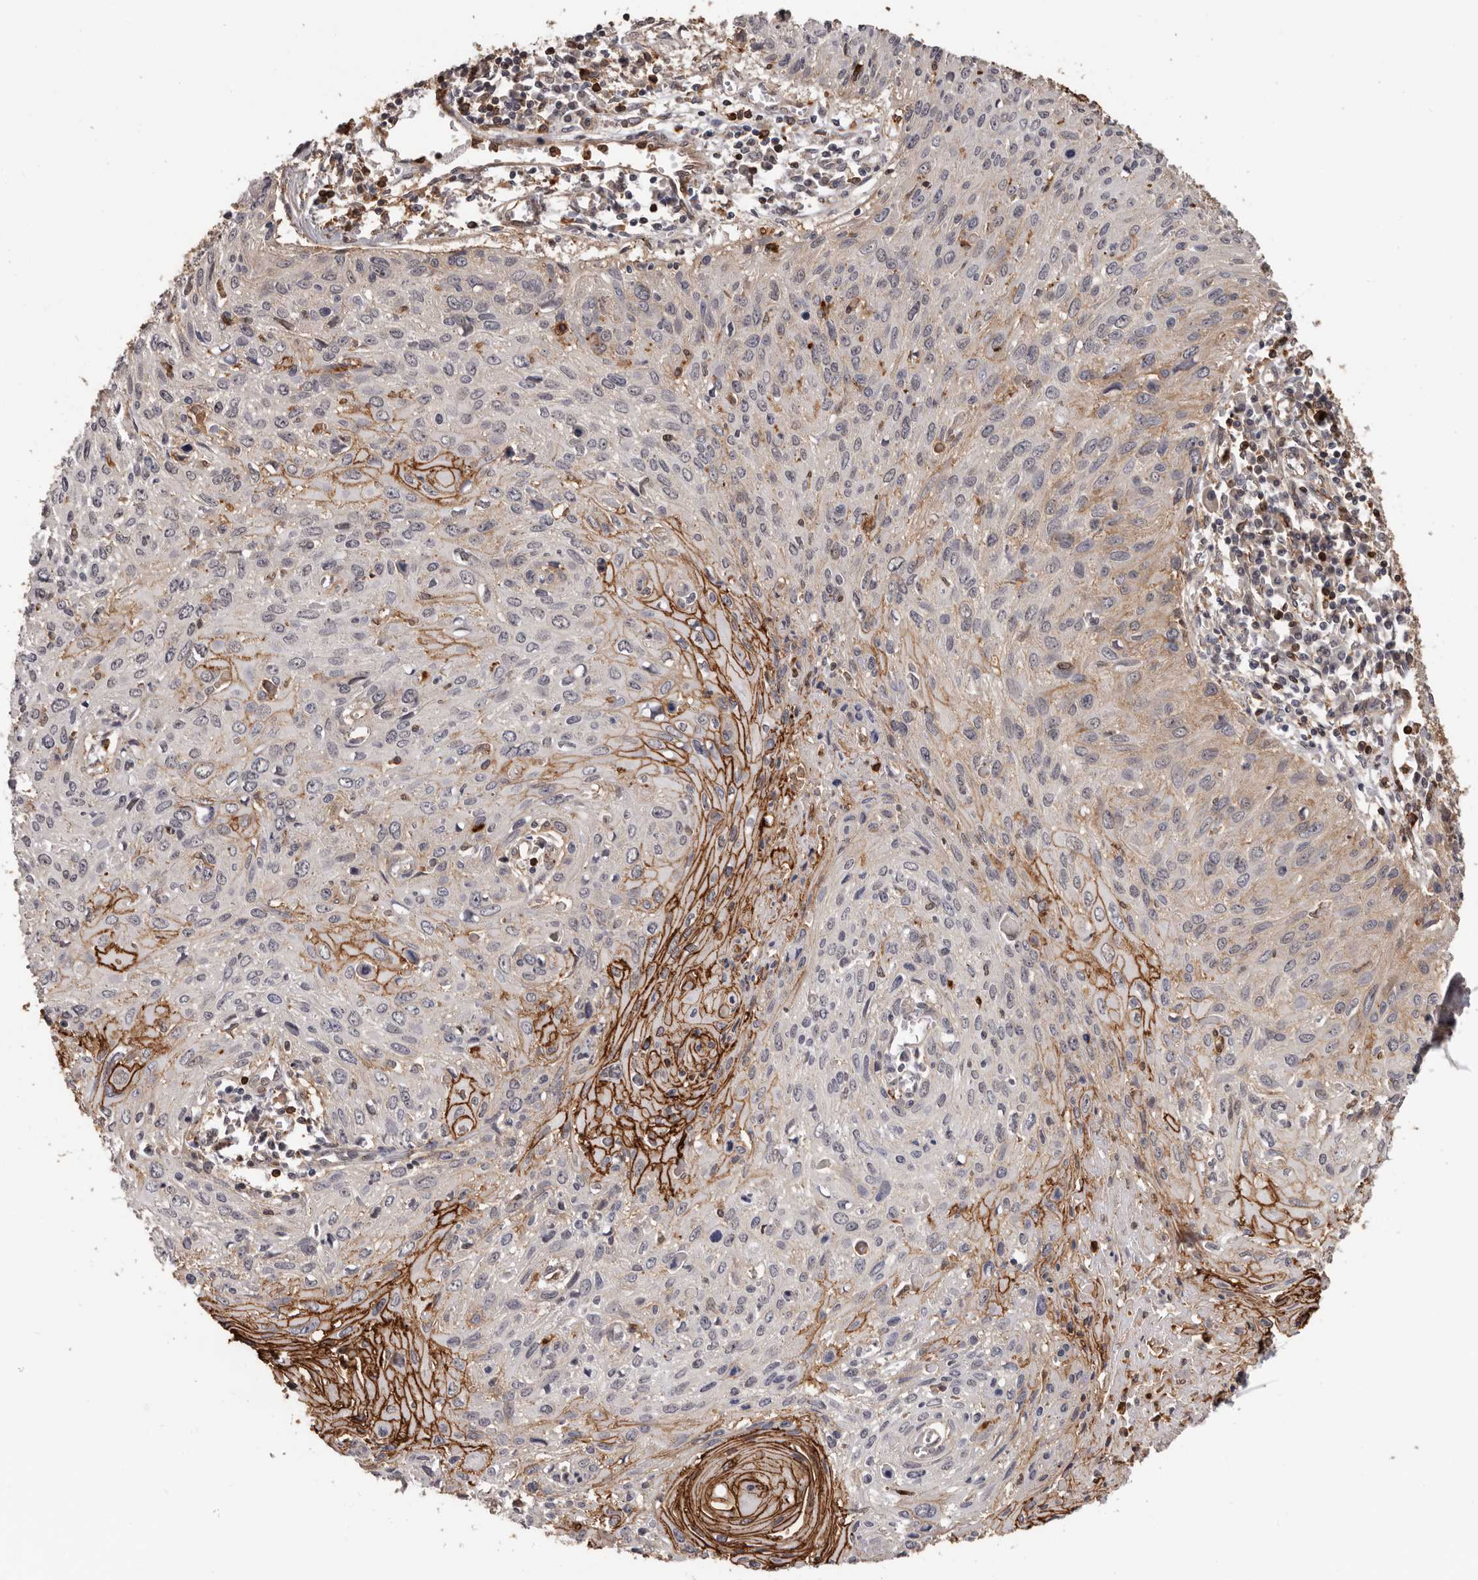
{"staining": {"intensity": "strong", "quantity": "<25%", "location": "cytoplasmic/membranous"}, "tissue": "cervical cancer", "cell_type": "Tumor cells", "image_type": "cancer", "snomed": [{"axis": "morphology", "description": "Squamous cell carcinoma, NOS"}, {"axis": "topography", "description": "Cervix"}], "caption": "Cervical squamous cell carcinoma was stained to show a protein in brown. There is medium levels of strong cytoplasmic/membranous staining in about <25% of tumor cells.", "gene": "PRR12", "patient": {"sex": "female", "age": 51}}